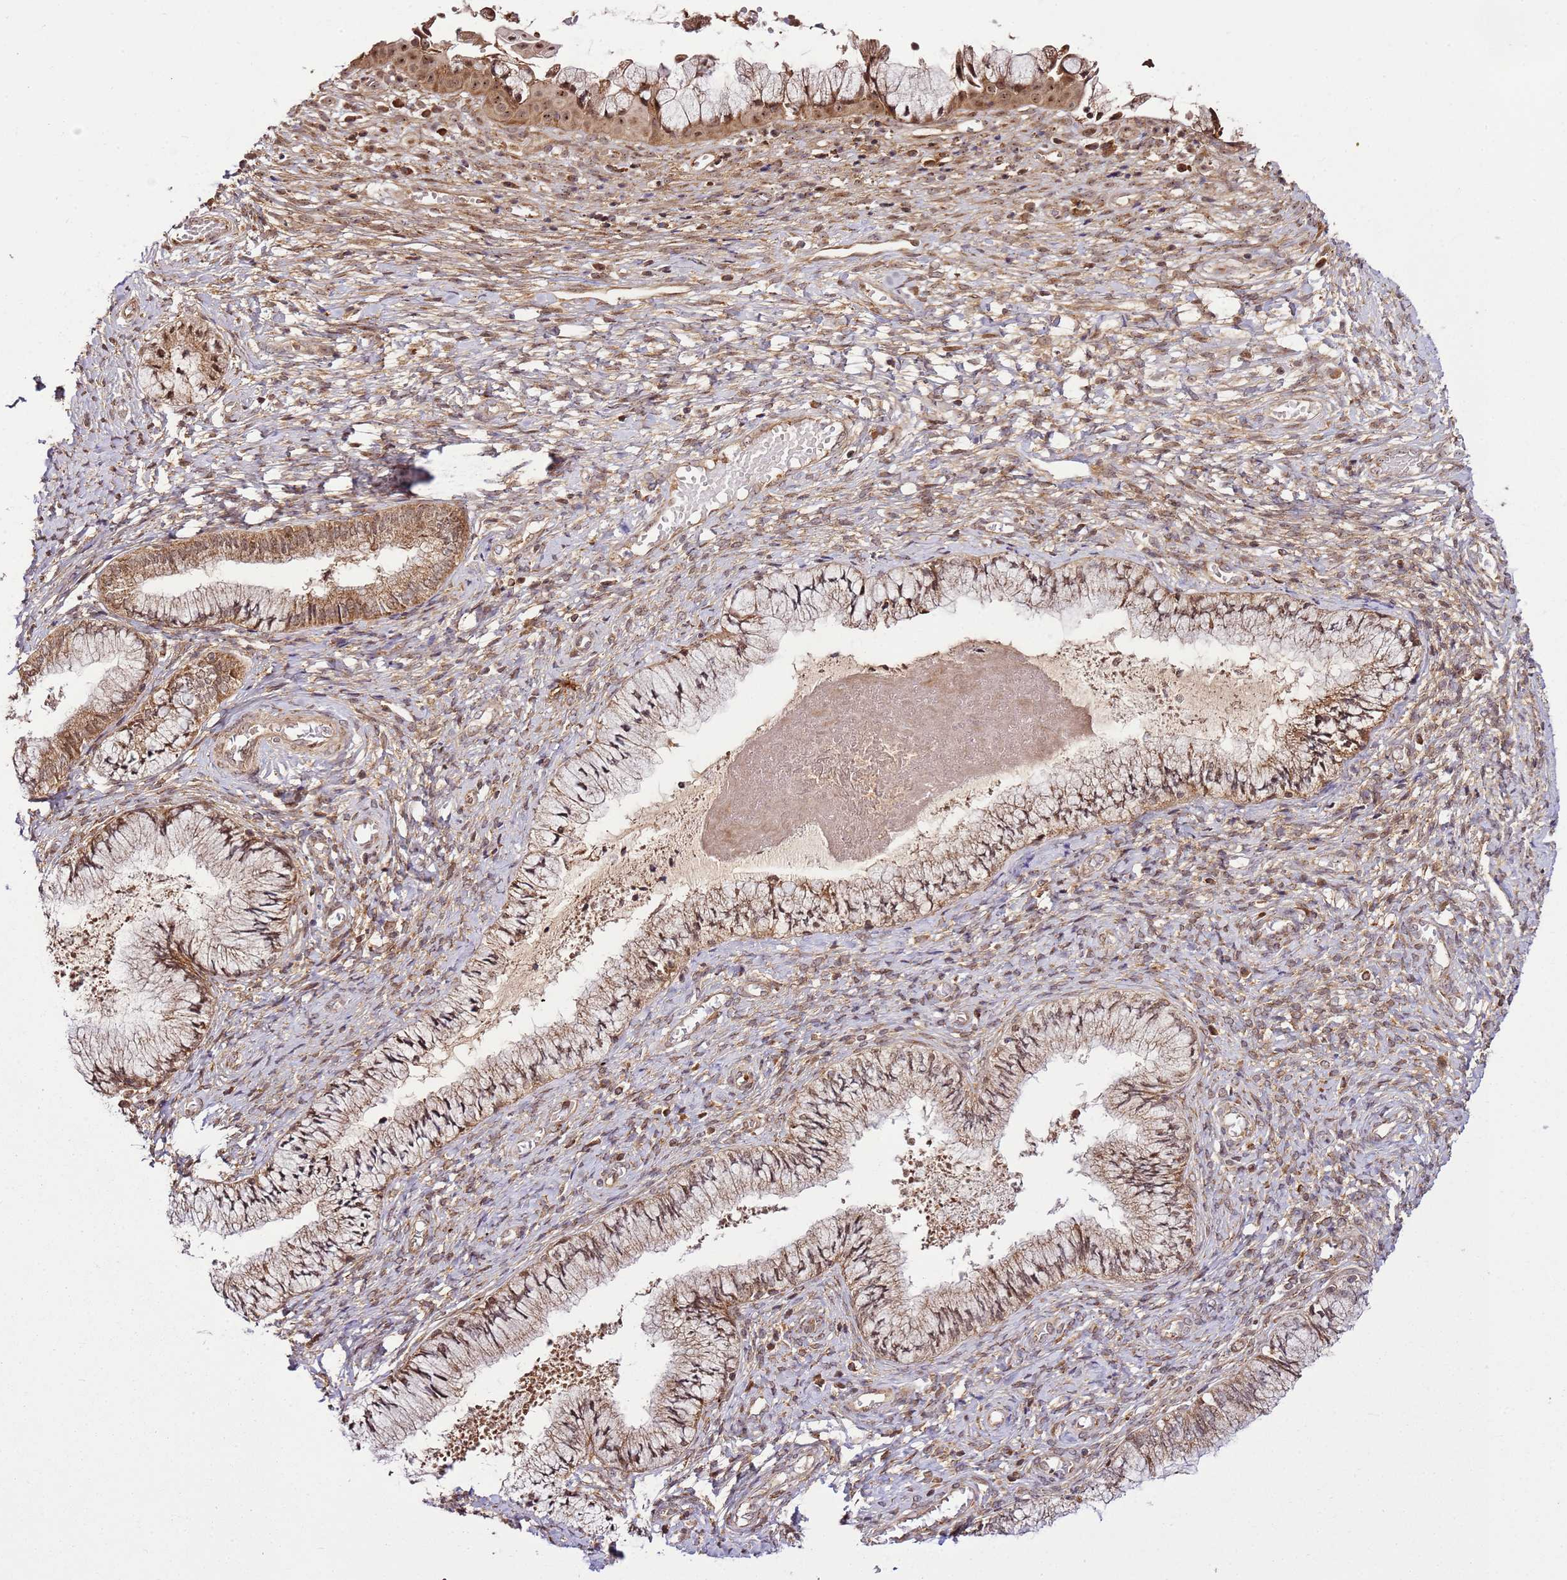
{"staining": {"intensity": "weak", "quantity": ">75%", "location": "cytoplasmic/membranous,nuclear"}, "tissue": "cervix", "cell_type": "Glandular cells", "image_type": "normal", "snomed": [{"axis": "morphology", "description": "Normal tissue, NOS"}, {"axis": "topography", "description": "Cervix"}], "caption": "Immunohistochemistry (IHC) histopathology image of unremarkable cervix stained for a protein (brown), which exhibits low levels of weak cytoplasmic/membranous,nuclear expression in approximately >75% of glandular cells.", "gene": "RASA3", "patient": {"sex": "female", "age": 42}}